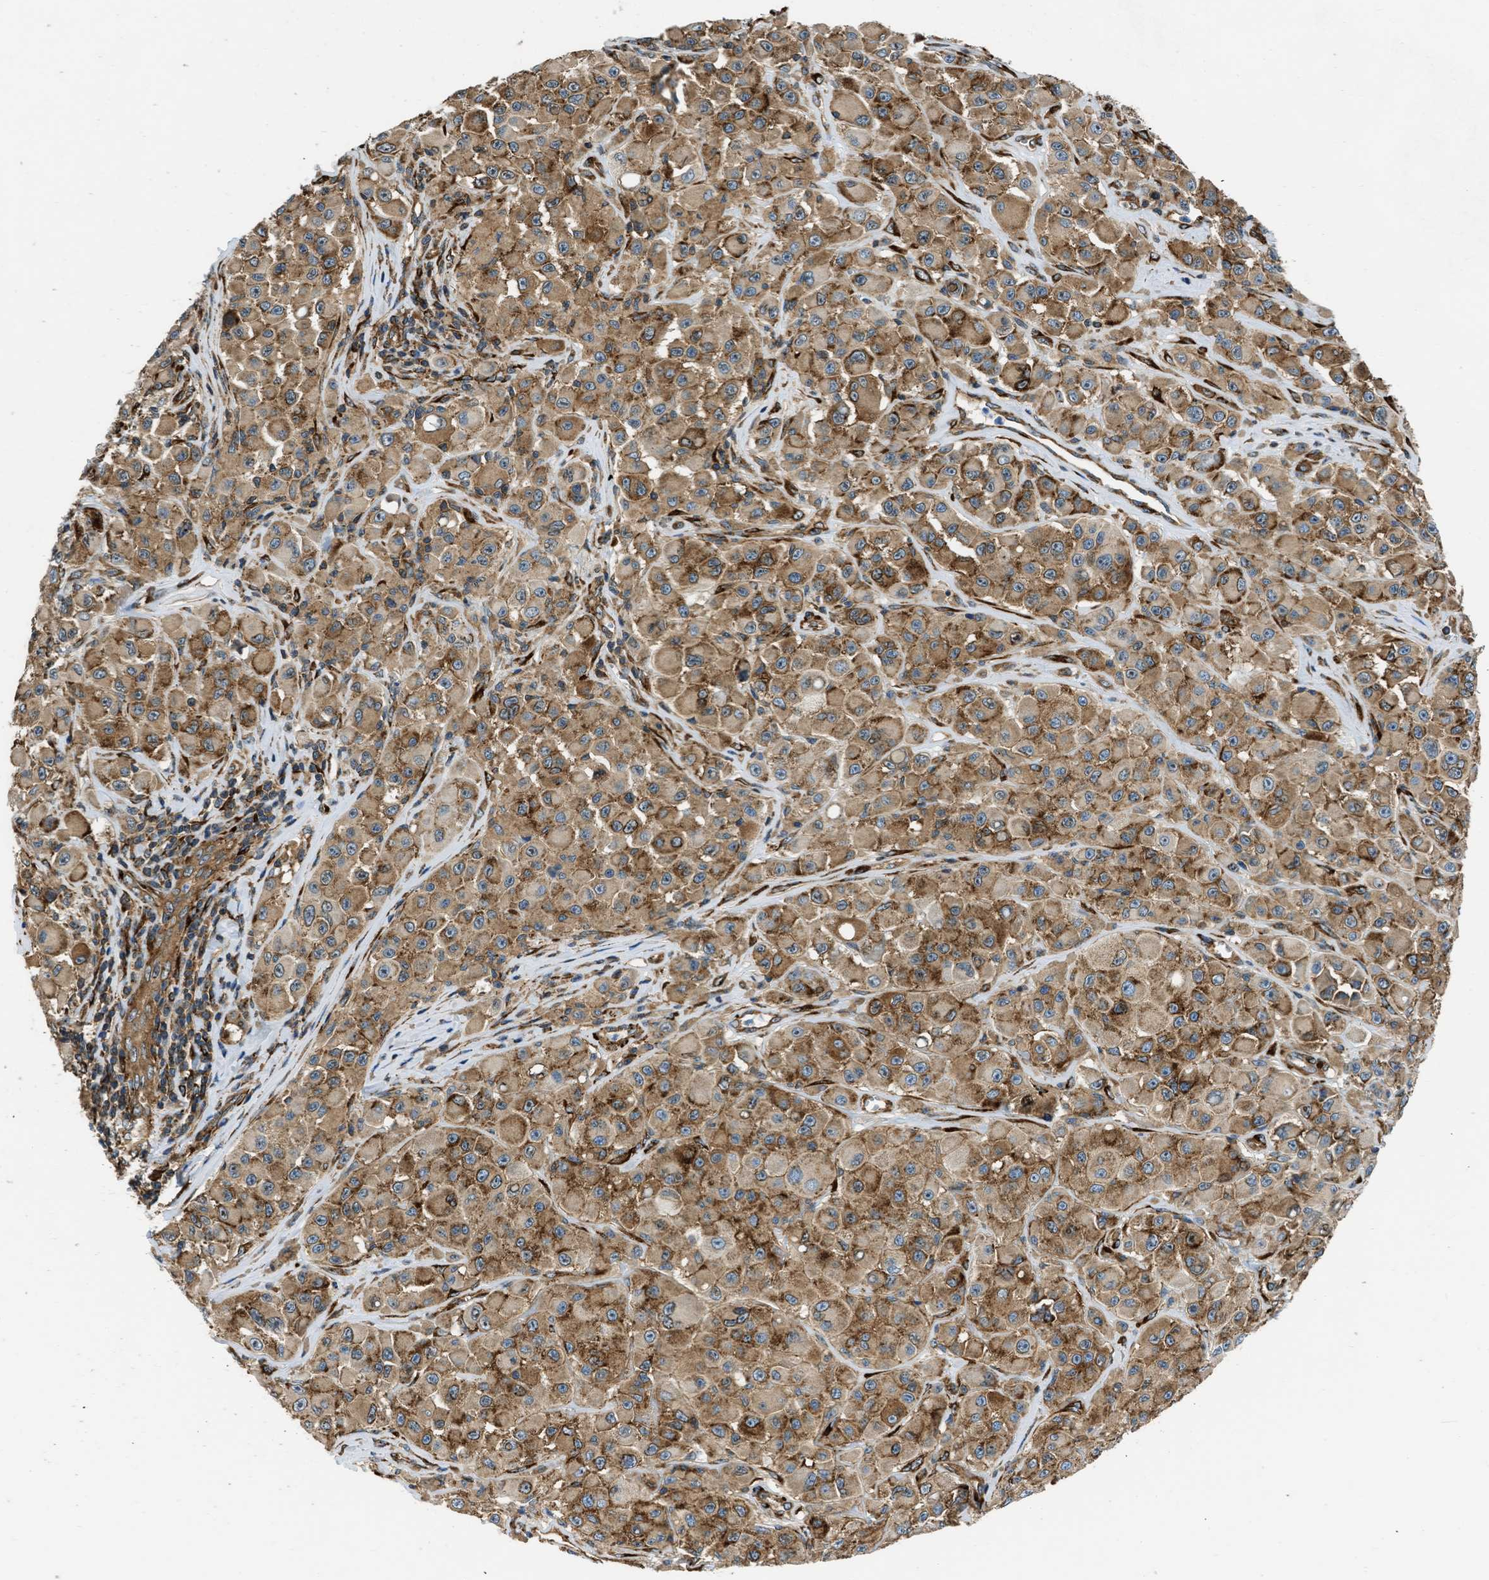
{"staining": {"intensity": "moderate", "quantity": ">75%", "location": "cytoplasmic/membranous"}, "tissue": "melanoma", "cell_type": "Tumor cells", "image_type": "cancer", "snomed": [{"axis": "morphology", "description": "Malignant melanoma, NOS"}, {"axis": "topography", "description": "Skin"}], "caption": "Approximately >75% of tumor cells in human melanoma show moderate cytoplasmic/membranous protein expression as visualized by brown immunohistochemical staining.", "gene": "SEPTIN2", "patient": {"sex": "male", "age": 84}}